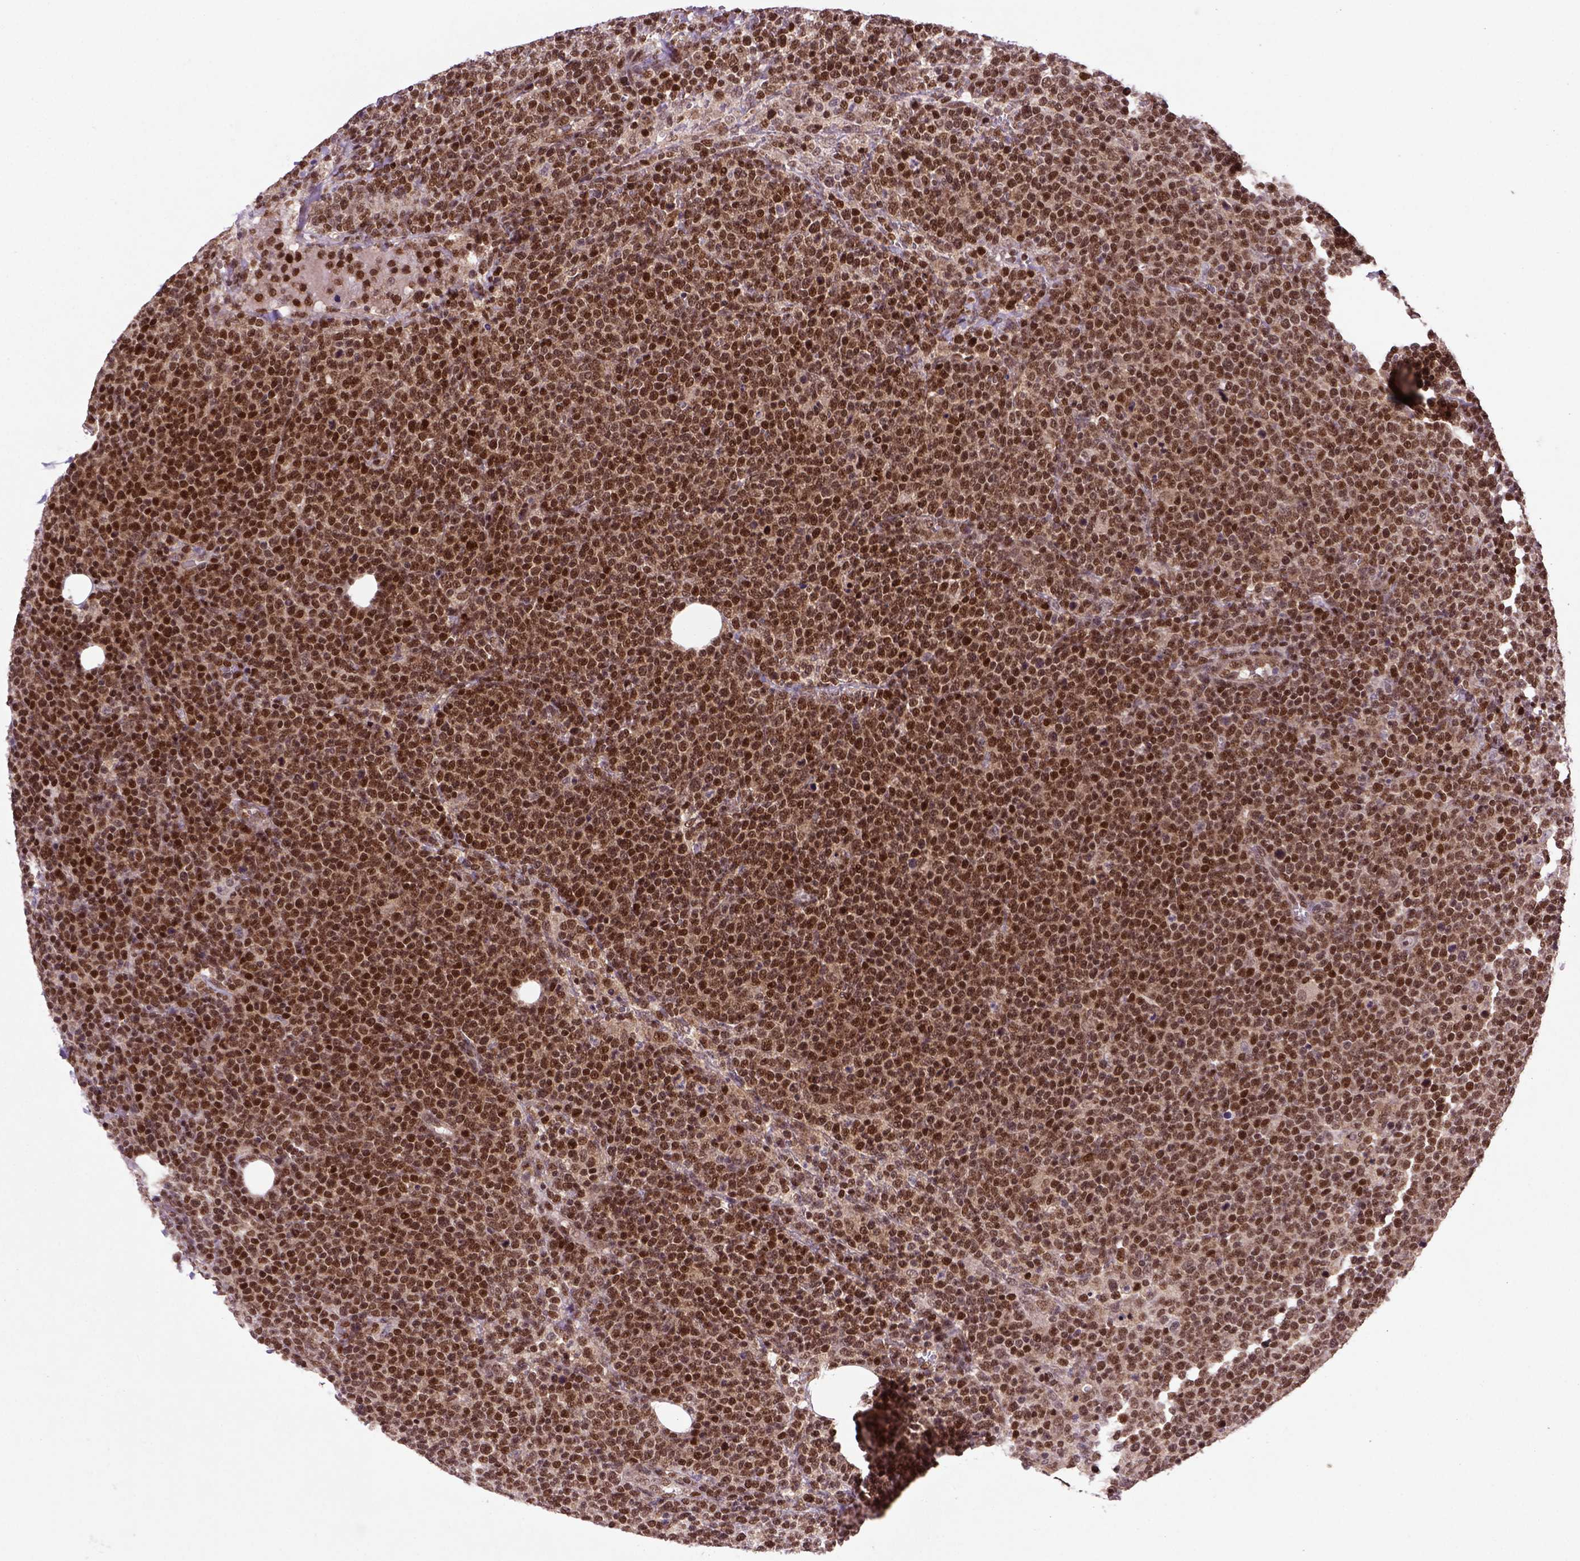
{"staining": {"intensity": "moderate", "quantity": ">75%", "location": "nuclear"}, "tissue": "lymphoma", "cell_type": "Tumor cells", "image_type": "cancer", "snomed": [{"axis": "morphology", "description": "Malignant lymphoma, non-Hodgkin's type, High grade"}, {"axis": "topography", "description": "Lymph node"}], "caption": "High-grade malignant lymphoma, non-Hodgkin's type stained for a protein (brown) shows moderate nuclear positive positivity in approximately >75% of tumor cells.", "gene": "MGMT", "patient": {"sex": "male", "age": 61}}